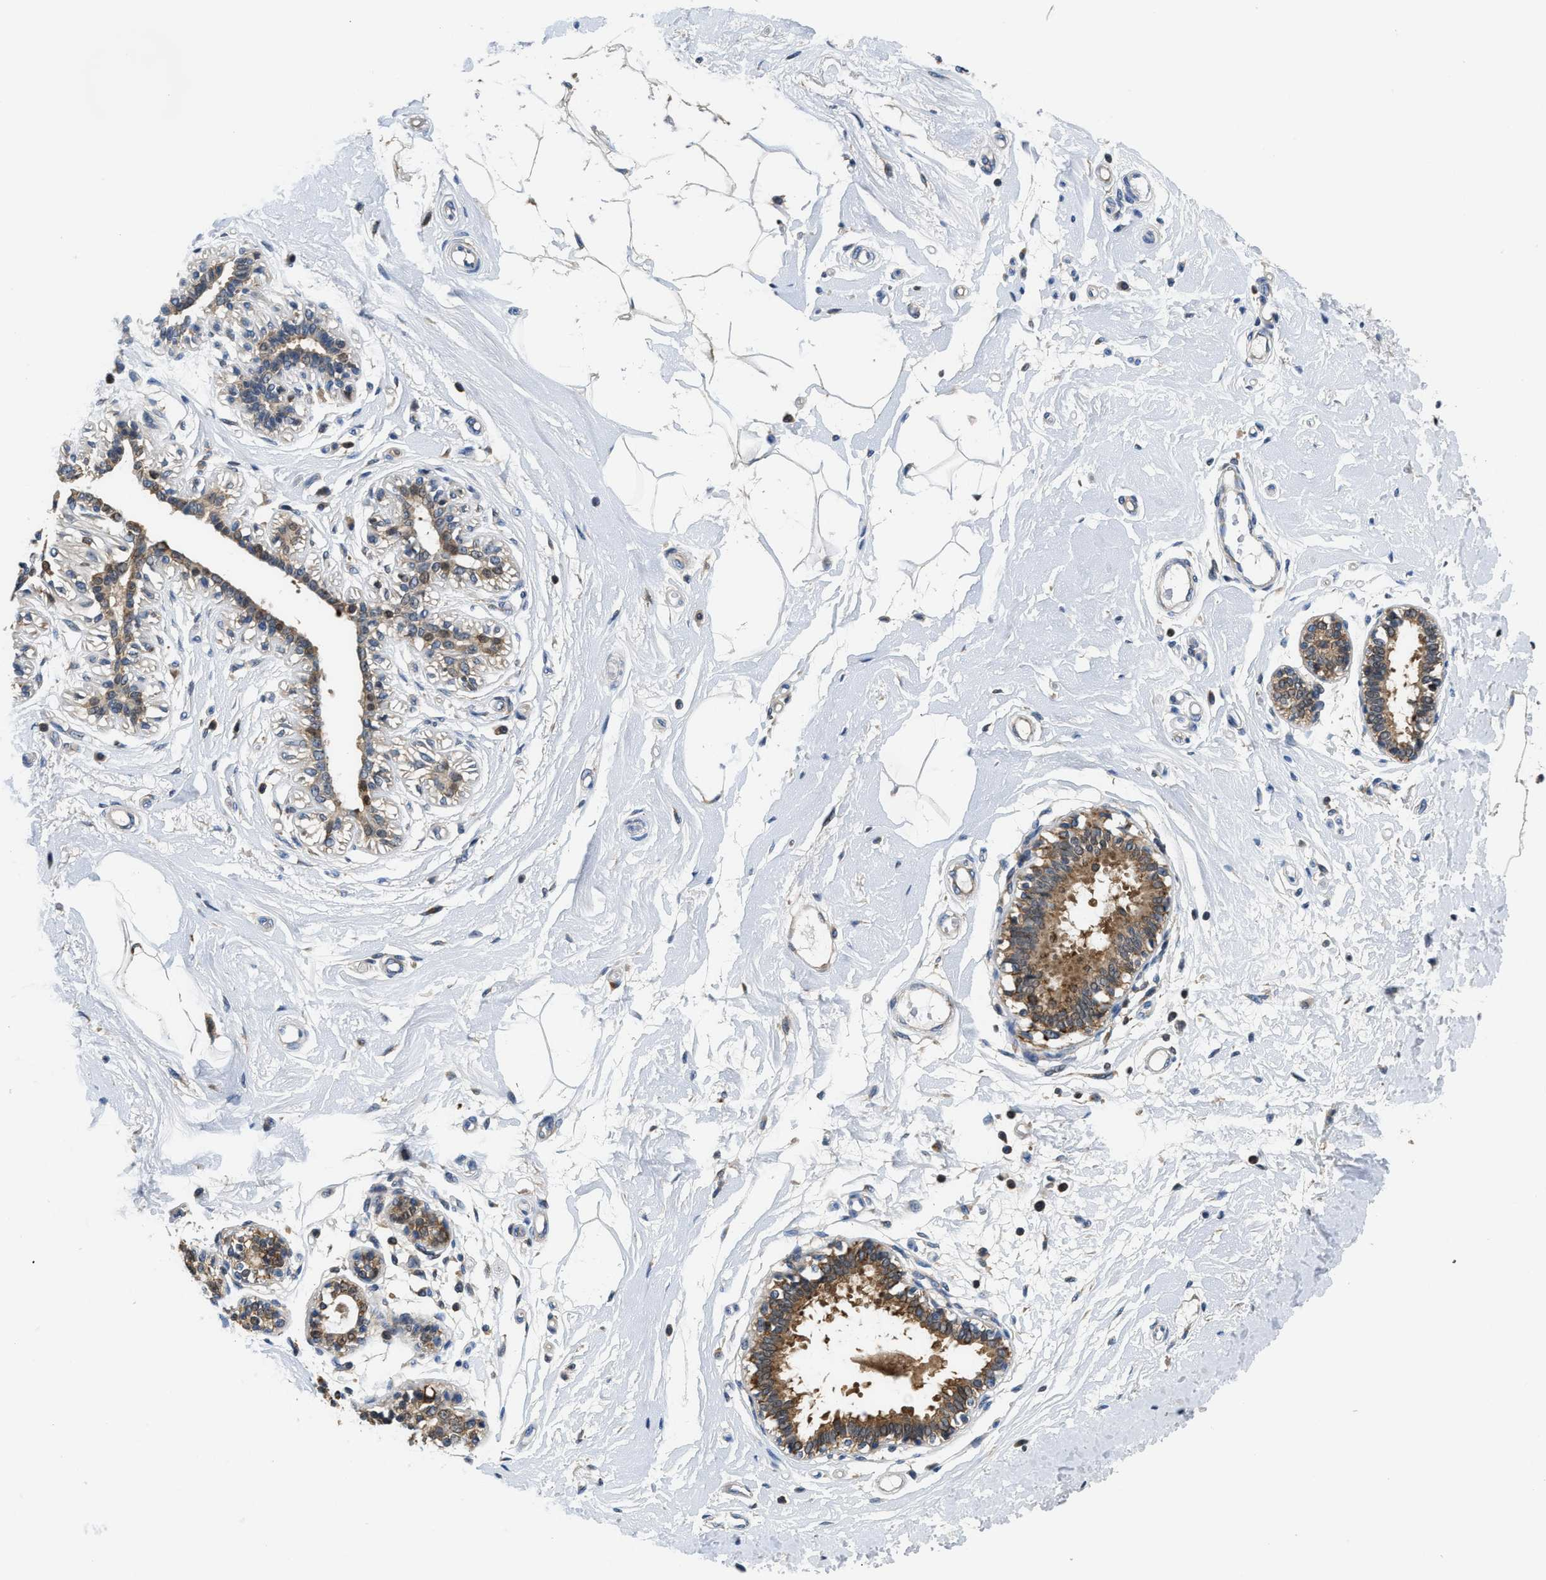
{"staining": {"intensity": "negative", "quantity": "none", "location": "none"}, "tissue": "breast", "cell_type": "Adipocytes", "image_type": "normal", "snomed": [{"axis": "morphology", "description": "Normal tissue, NOS"}, {"axis": "morphology", "description": "Lobular carcinoma"}, {"axis": "topography", "description": "Breast"}], "caption": "An image of breast stained for a protein displays no brown staining in adipocytes.", "gene": "CCM2", "patient": {"sex": "female", "age": 59}}